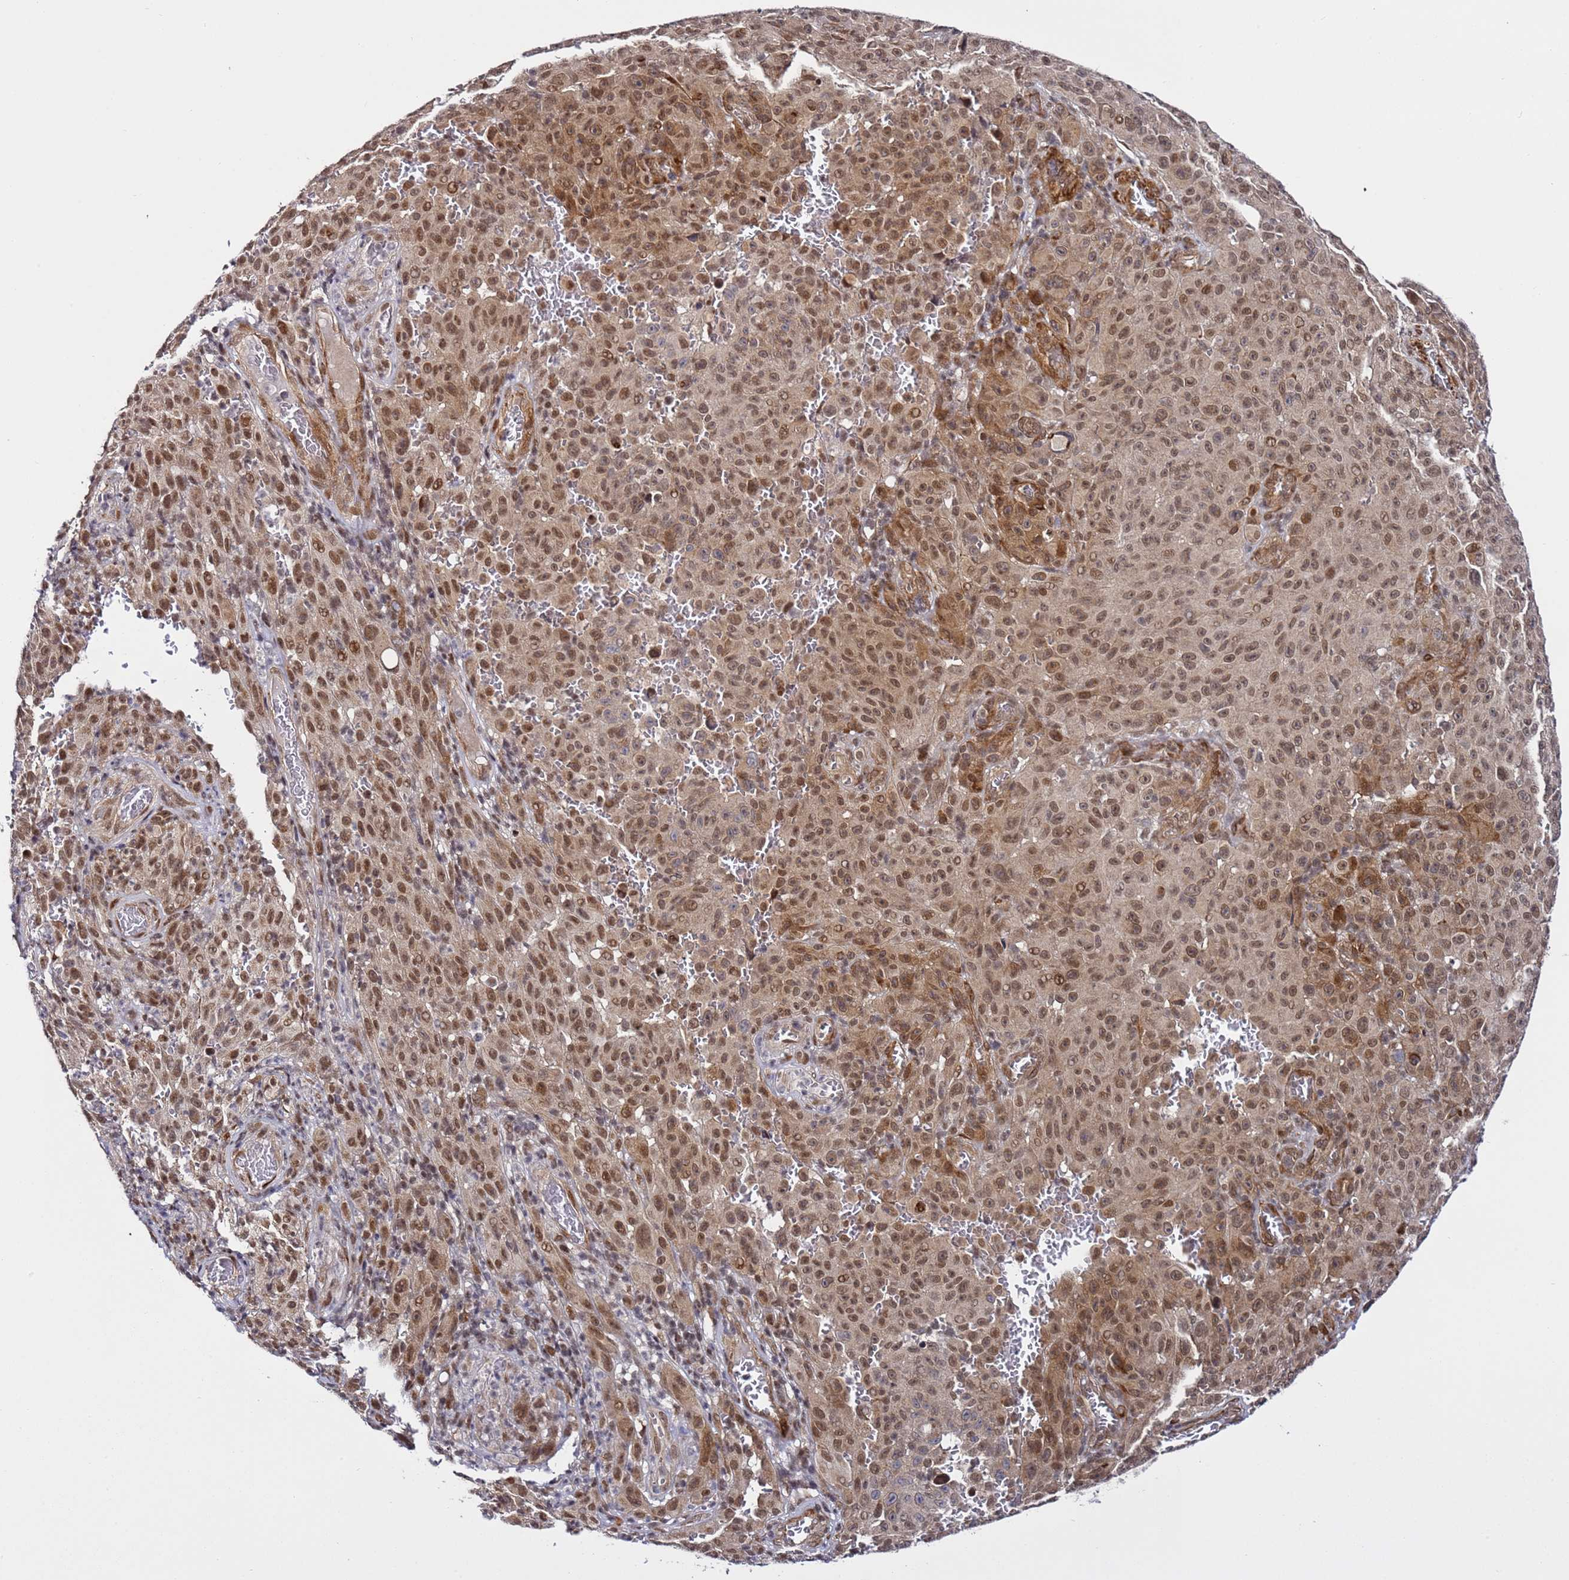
{"staining": {"intensity": "moderate", "quantity": ">75%", "location": "cytoplasmic/membranous,nuclear"}, "tissue": "melanoma", "cell_type": "Tumor cells", "image_type": "cancer", "snomed": [{"axis": "morphology", "description": "Malignant melanoma, NOS"}, {"axis": "topography", "description": "Skin"}], "caption": "The histopathology image displays immunohistochemical staining of melanoma. There is moderate cytoplasmic/membranous and nuclear expression is seen in approximately >75% of tumor cells.", "gene": "POLR2D", "patient": {"sex": "female", "age": 82}}